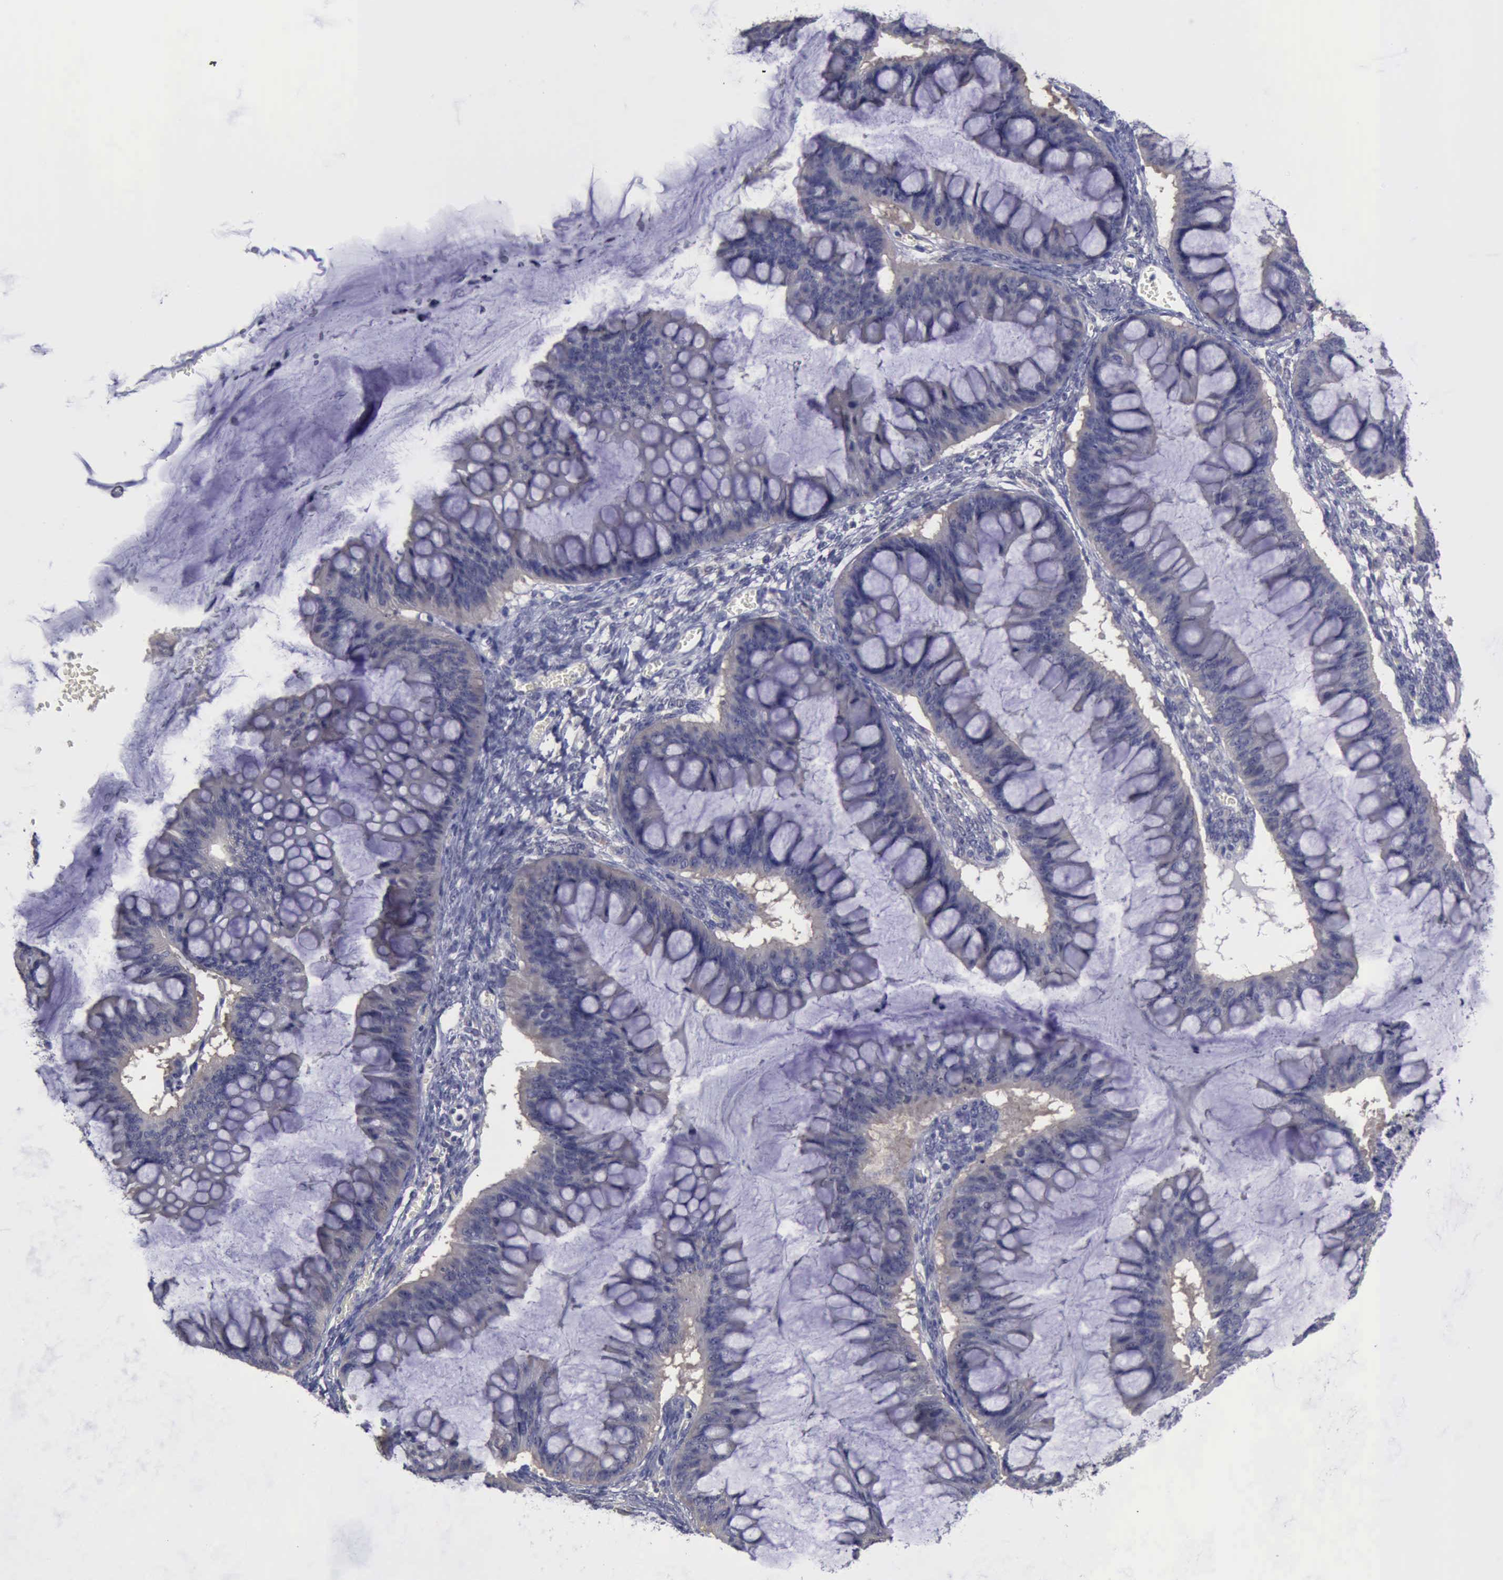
{"staining": {"intensity": "negative", "quantity": "none", "location": "none"}, "tissue": "ovarian cancer", "cell_type": "Tumor cells", "image_type": "cancer", "snomed": [{"axis": "morphology", "description": "Cystadenocarcinoma, mucinous, NOS"}, {"axis": "topography", "description": "Ovary"}], "caption": "Ovarian cancer (mucinous cystadenocarcinoma) was stained to show a protein in brown. There is no significant expression in tumor cells.", "gene": "PHKA1", "patient": {"sex": "female", "age": 73}}